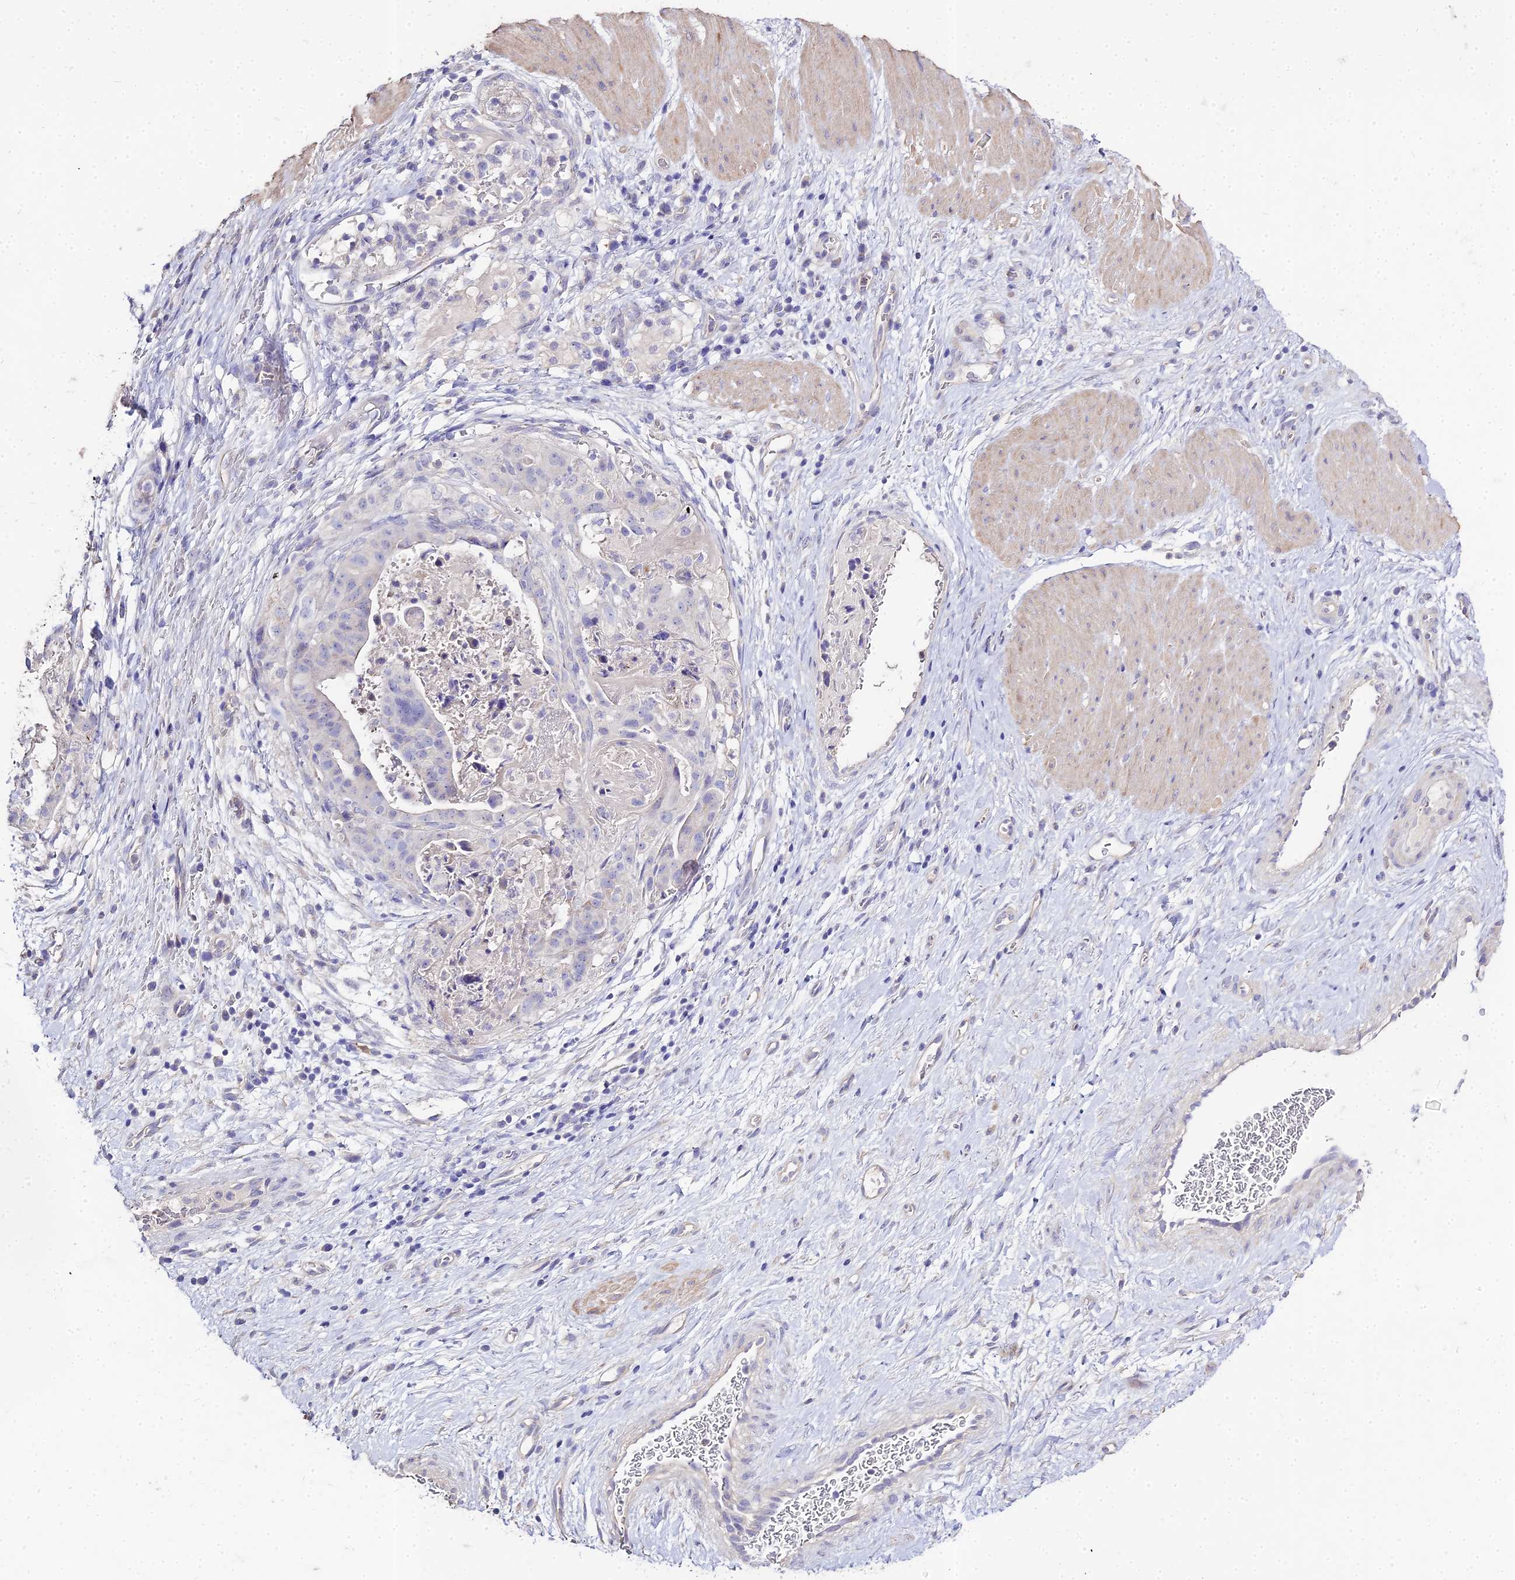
{"staining": {"intensity": "negative", "quantity": "none", "location": "none"}, "tissue": "stomach cancer", "cell_type": "Tumor cells", "image_type": "cancer", "snomed": [{"axis": "morphology", "description": "Adenocarcinoma, NOS"}, {"axis": "topography", "description": "Stomach"}], "caption": "Tumor cells are negative for protein expression in human stomach cancer (adenocarcinoma). (DAB (3,3'-diaminobenzidine) IHC, high magnification).", "gene": "GLYAT", "patient": {"sex": "male", "age": 48}}